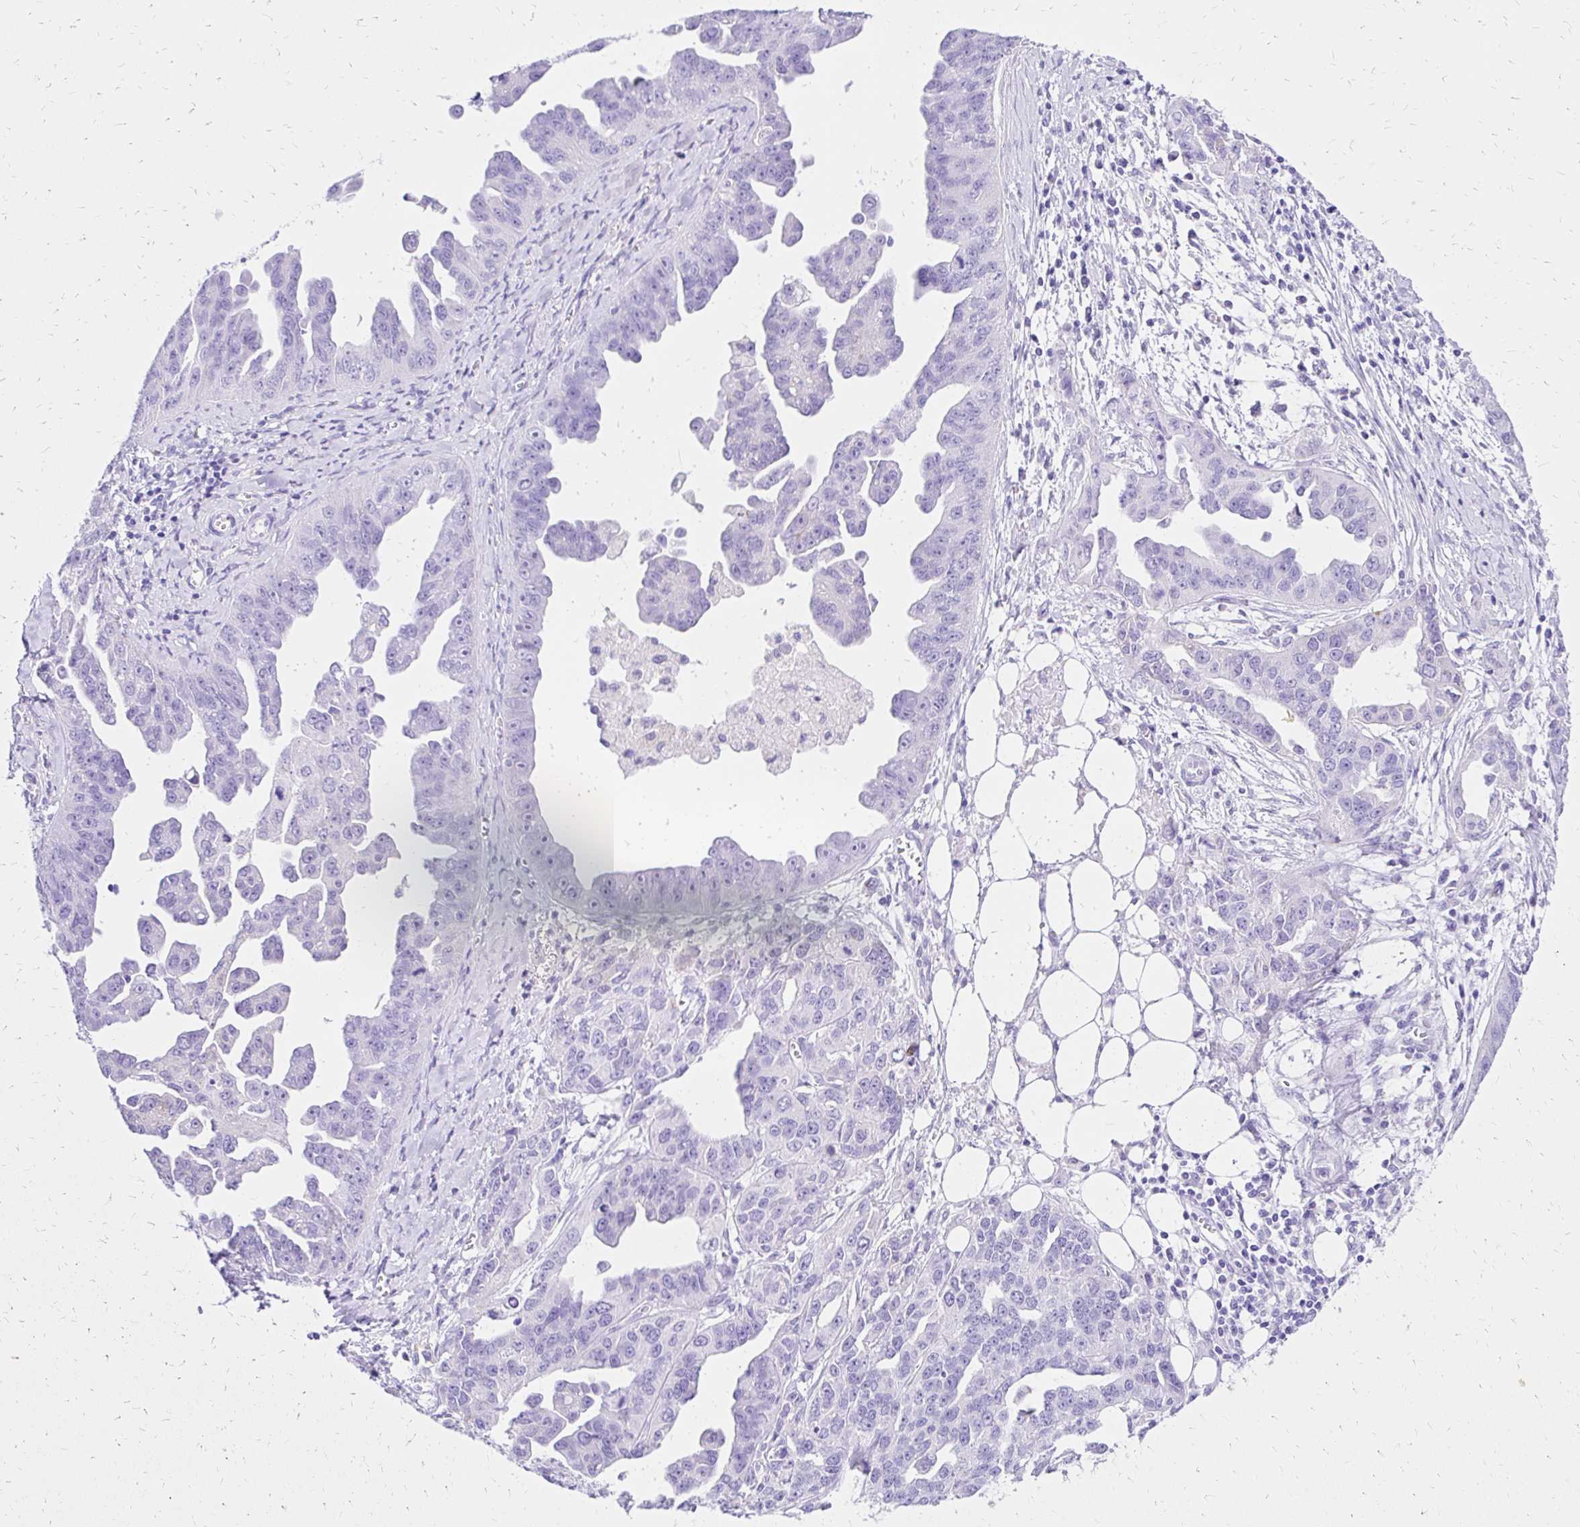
{"staining": {"intensity": "negative", "quantity": "none", "location": "none"}, "tissue": "ovarian cancer", "cell_type": "Tumor cells", "image_type": "cancer", "snomed": [{"axis": "morphology", "description": "Cystadenocarcinoma, serous, NOS"}, {"axis": "topography", "description": "Ovary"}], "caption": "The image demonstrates no significant expression in tumor cells of ovarian cancer (serous cystadenocarcinoma).", "gene": "S100G", "patient": {"sex": "female", "age": 75}}